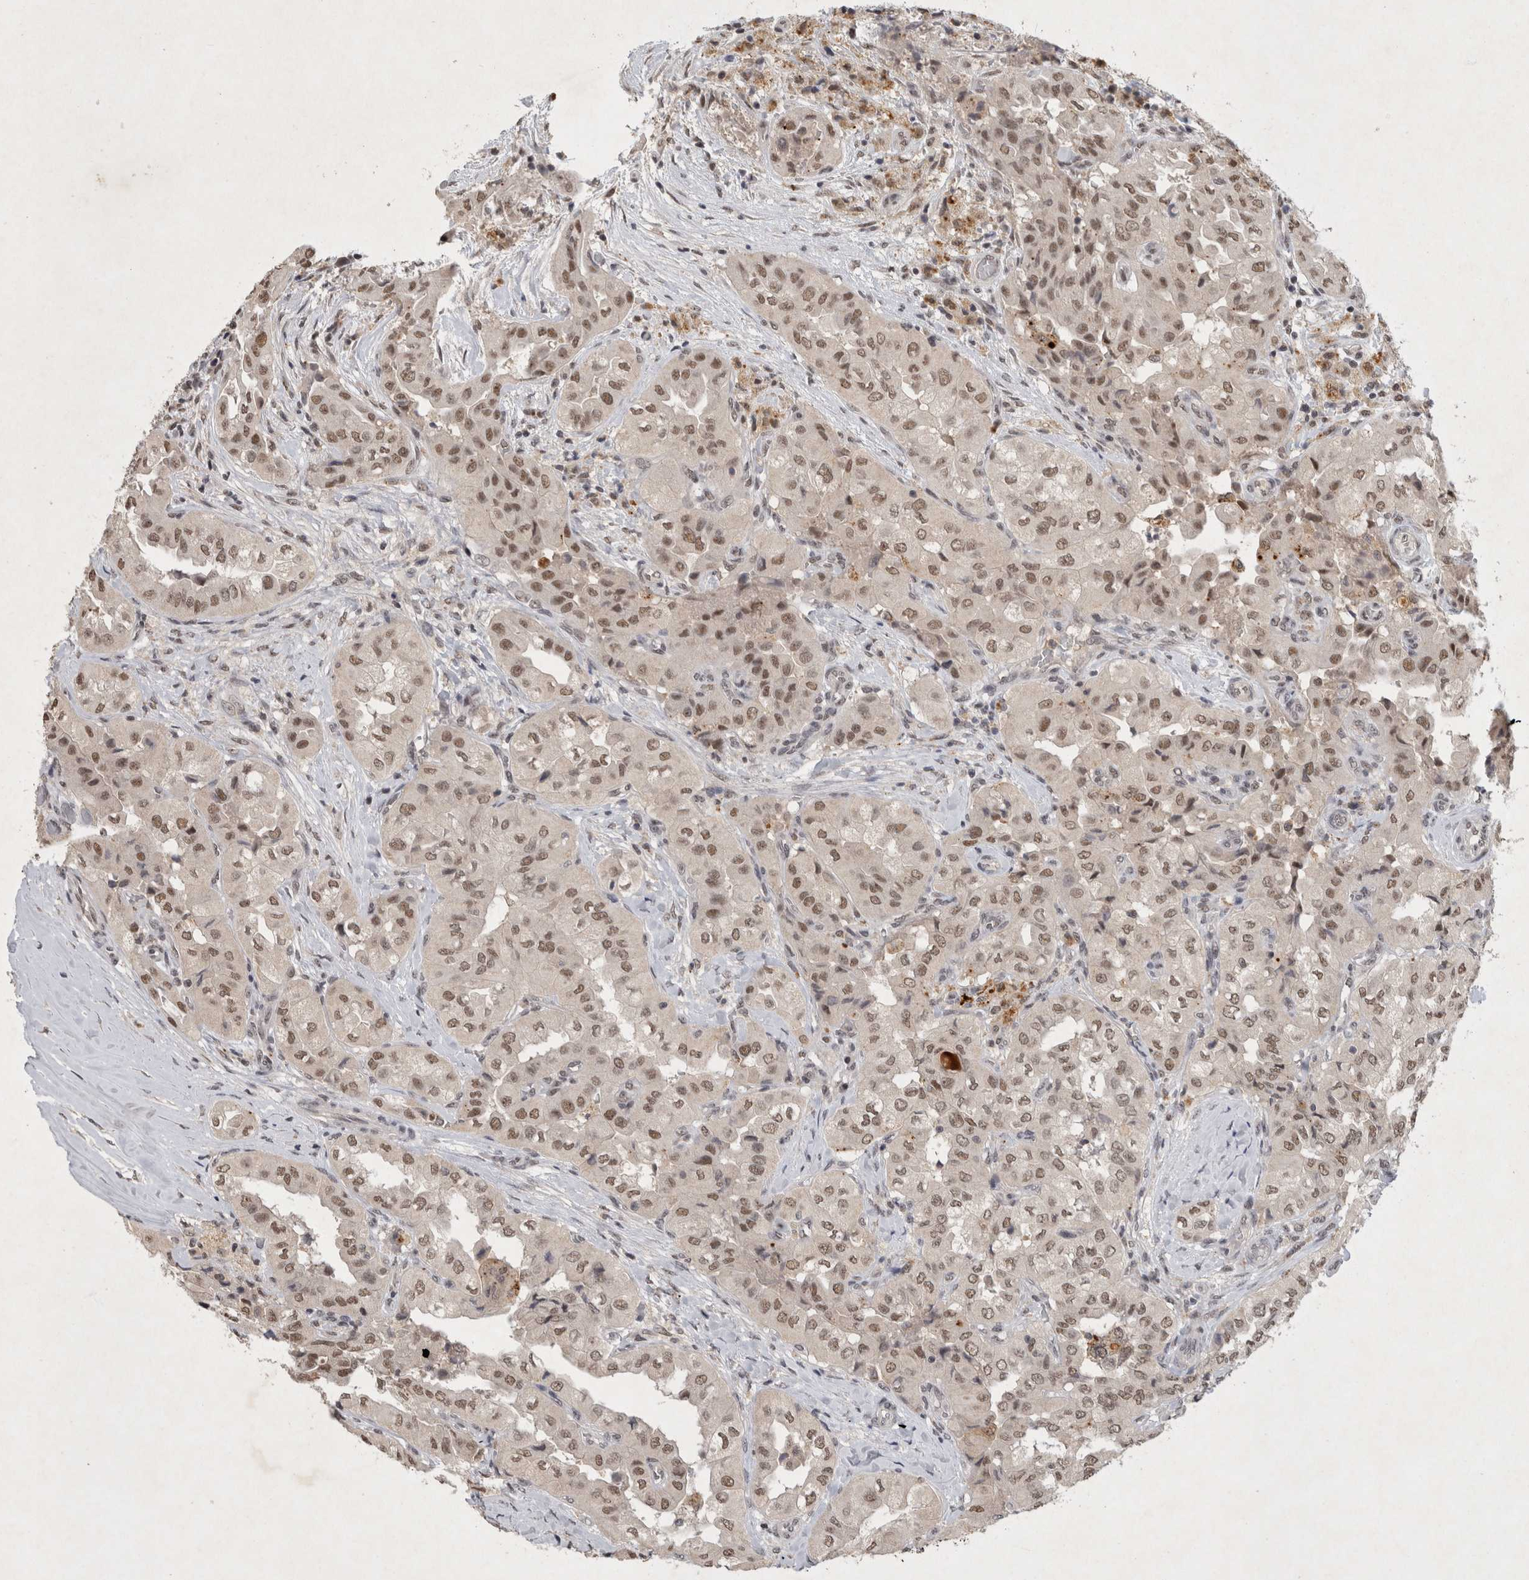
{"staining": {"intensity": "strong", "quantity": ">75%", "location": "nuclear"}, "tissue": "thyroid cancer", "cell_type": "Tumor cells", "image_type": "cancer", "snomed": [{"axis": "morphology", "description": "Papillary adenocarcinoma, NOS"}, {"axis": "topography", "description": "Thyroid gland"}], "caption": "Brown immunohistochemical staining in human thyroid cancer (papillary adenocarcinoma) demonstrates strong nuclear positivity in about >75% of tumor cells.", "gene": "XRCC5", "patient": {"sex": "female", "age": 59}}